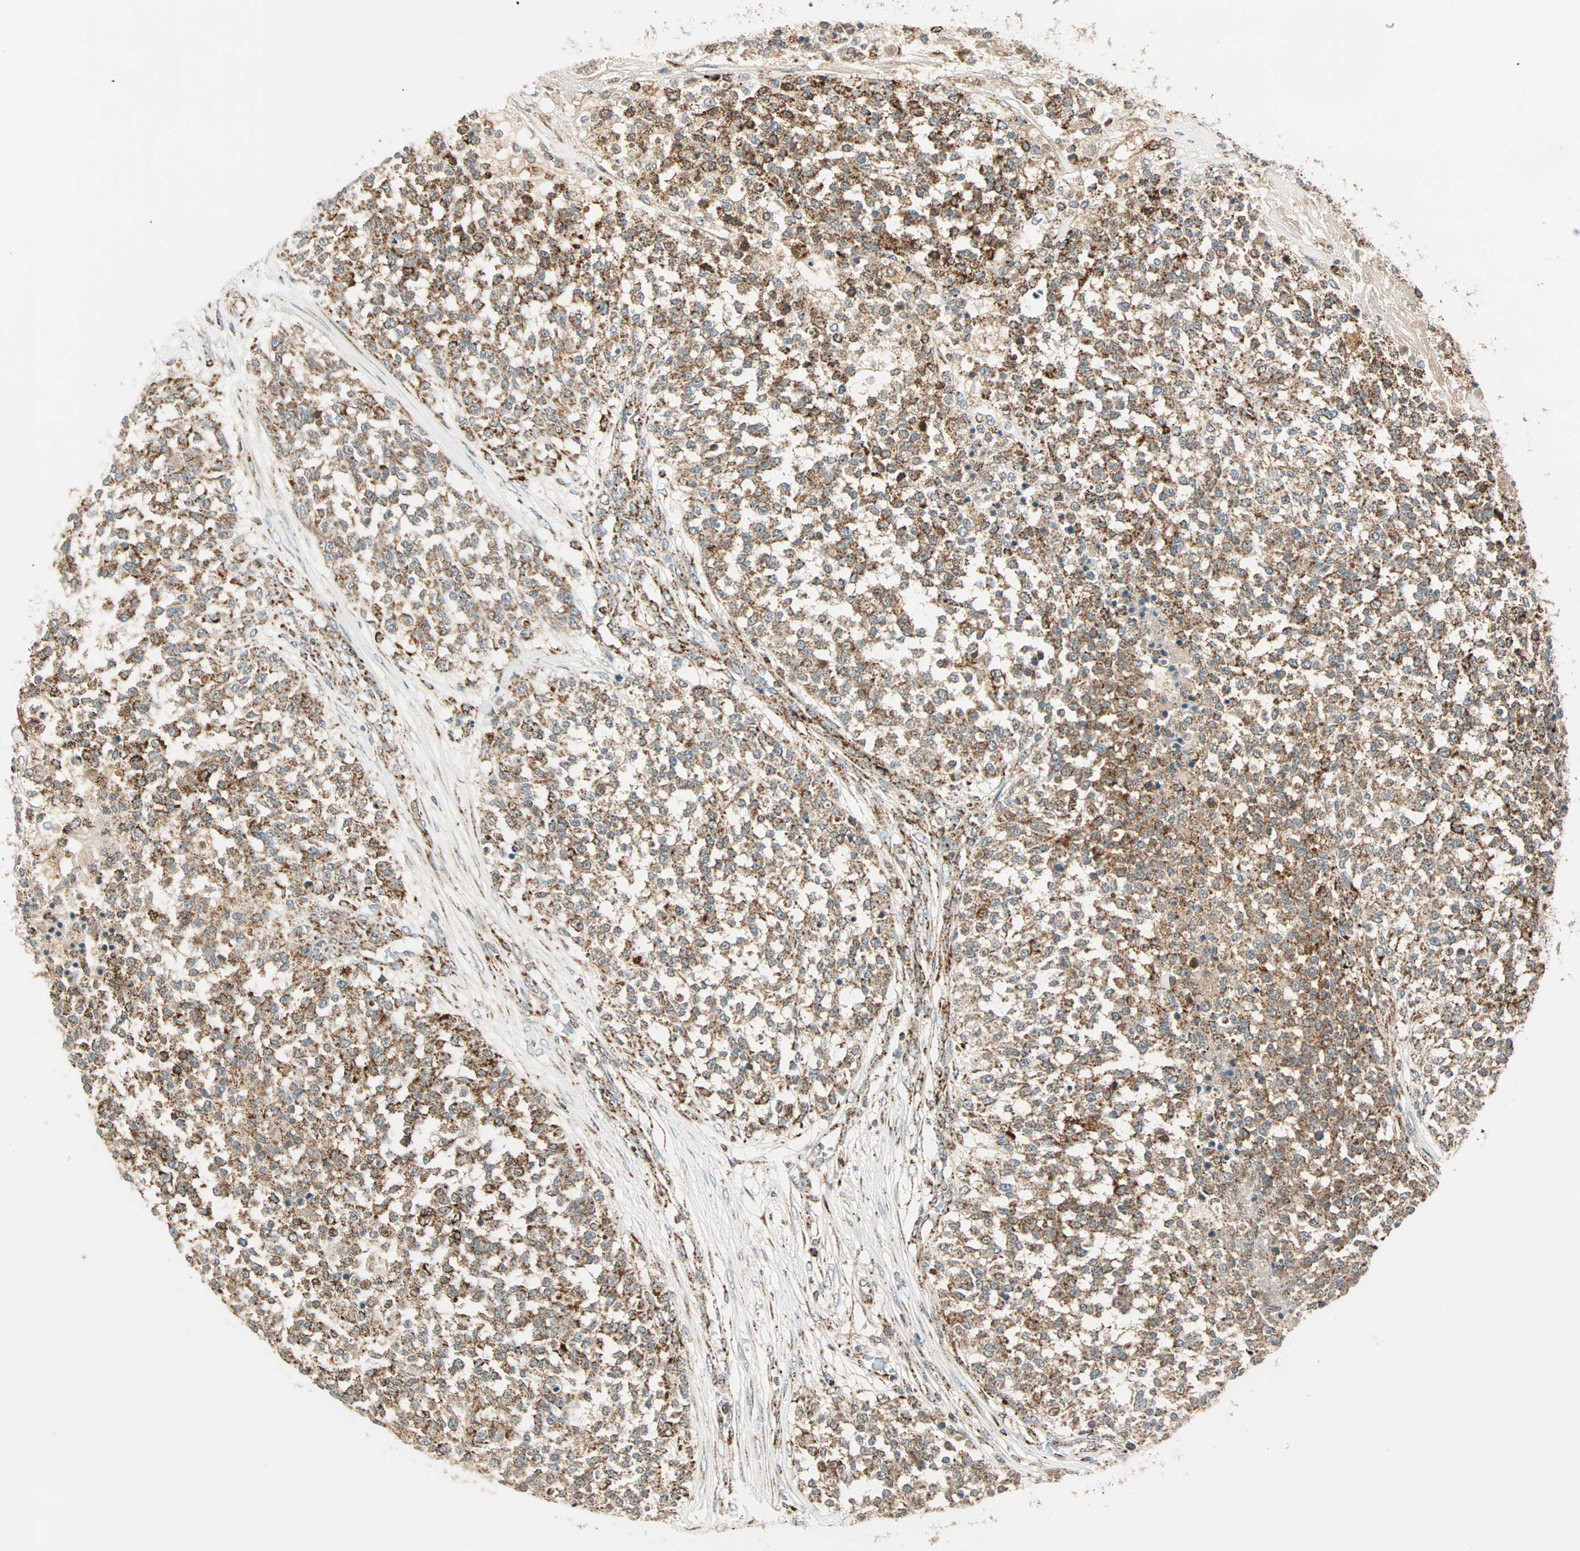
{"staining": {"intensity": "weak", "quantity": ">75%", "location": "cytoplasmic/membranous"}, "tissue": "testis cancer", "cell_type": "Tumor cells", "image_type": "cancer", "snomed": [{"axis": "morphology", "description": "Seminoma, NOS"}, {"axis": "topography", "description": "Testis"}], "caption": "The micrograph demonstrates staining of testis cancer, revealing weak cytoplasmic/membranous protein positivity (brown color) within tumor cells.", "gene": "SPRY4", "patient": {"sex": "male", "age": 59}}